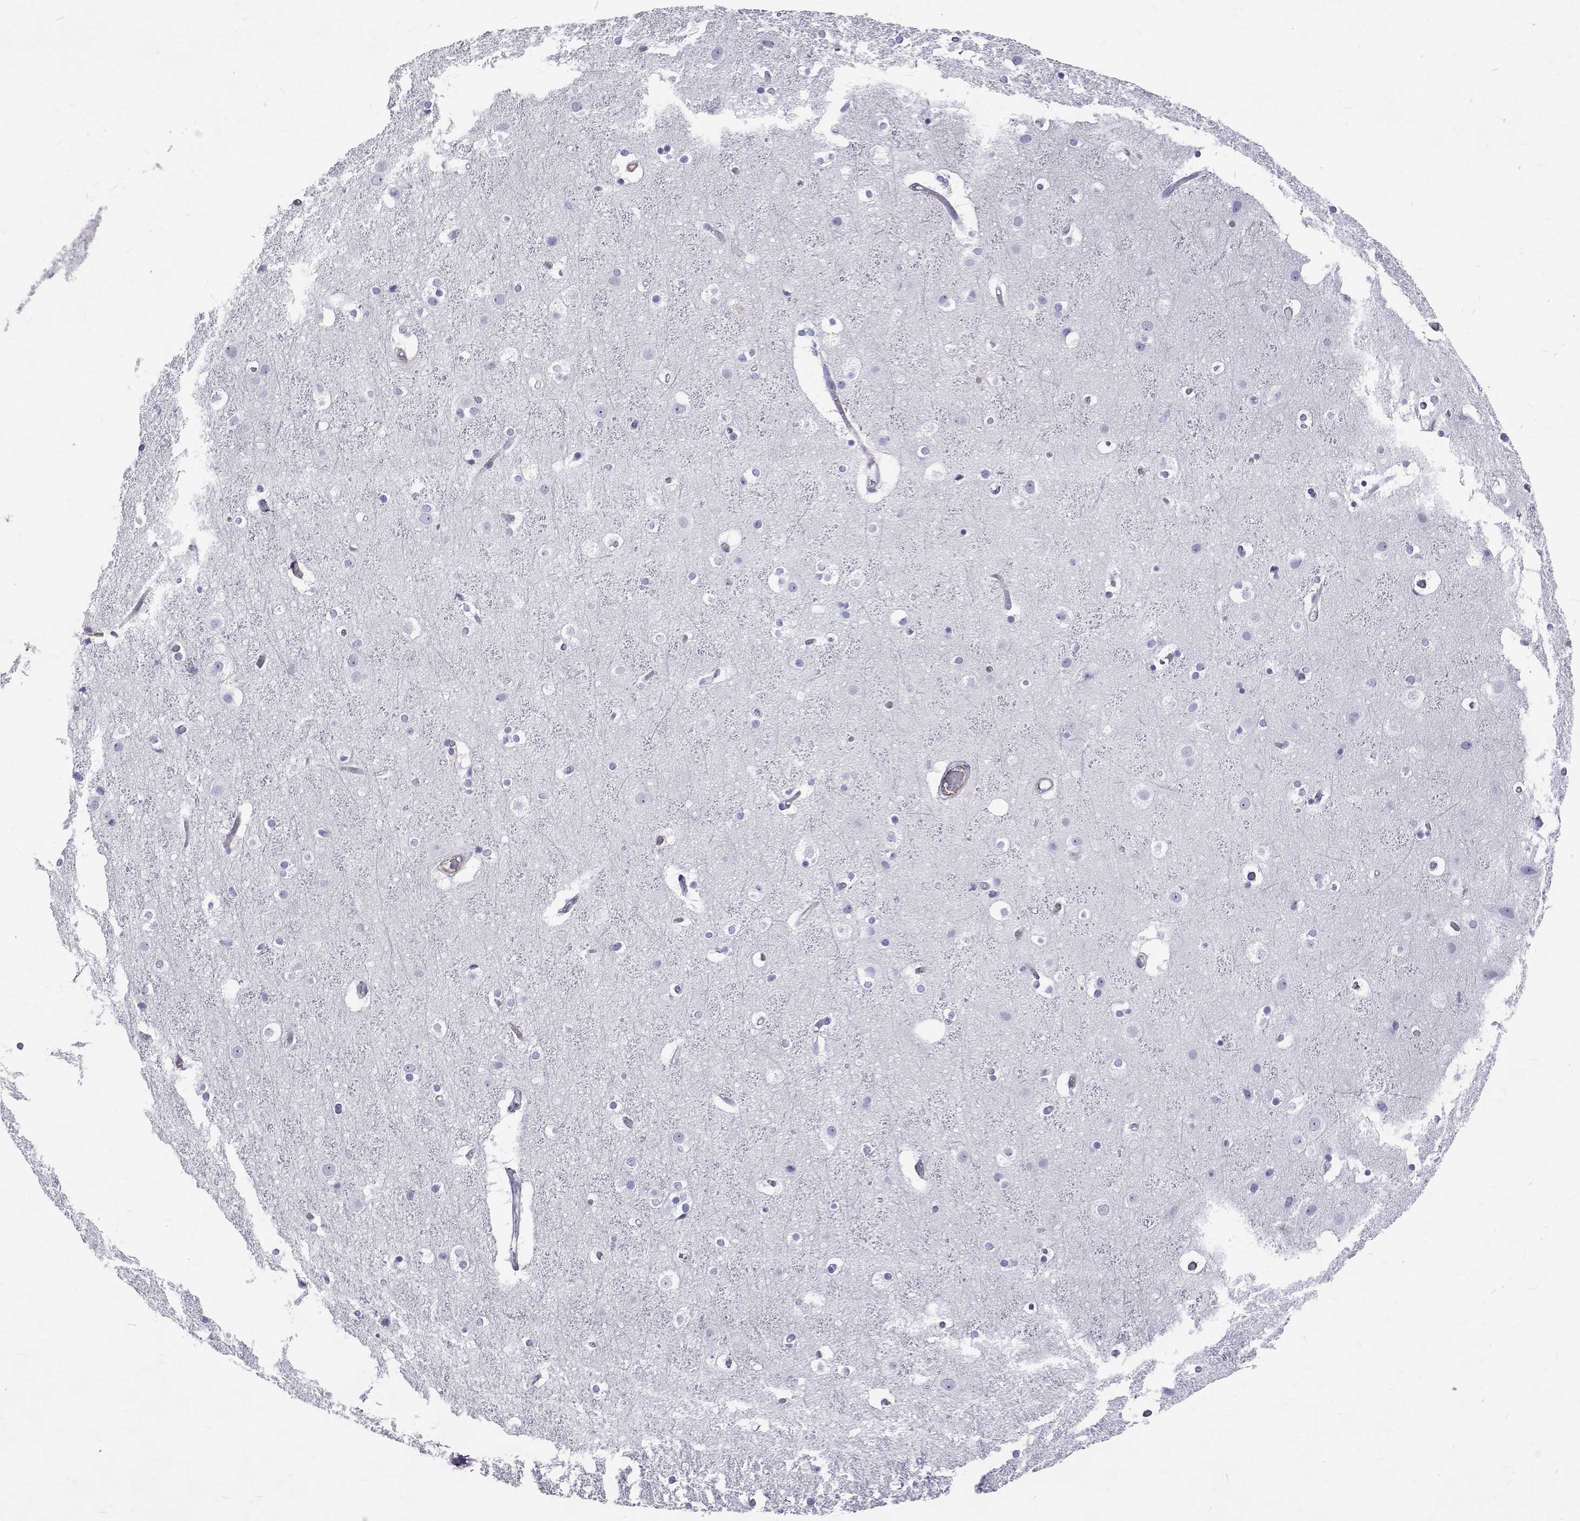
{"staining": {"intensity": "negative", "quantity": "none", "location": "none"}, "tissue": "cerebral cortex", "cell_type": "Endothelial cells", "image_type": "normal", "snomed": [{"axis": "morphology", "description": "Normal tissue, NOS"}, {"axis": "topography", "description": "Cerebral cortex"}], "caption": "Endothelial cells are negative for protein expression in benign human cerebral cortex. The staining was performed using DAB (3,3'-diaminobenzidine) to visualize the protein expression in brown, while the nuclei were stained in blue with hematoxylin (Magnification: 20x).", "gene": "OPRPN", "patient": {"sex": "female", "age": 52}}